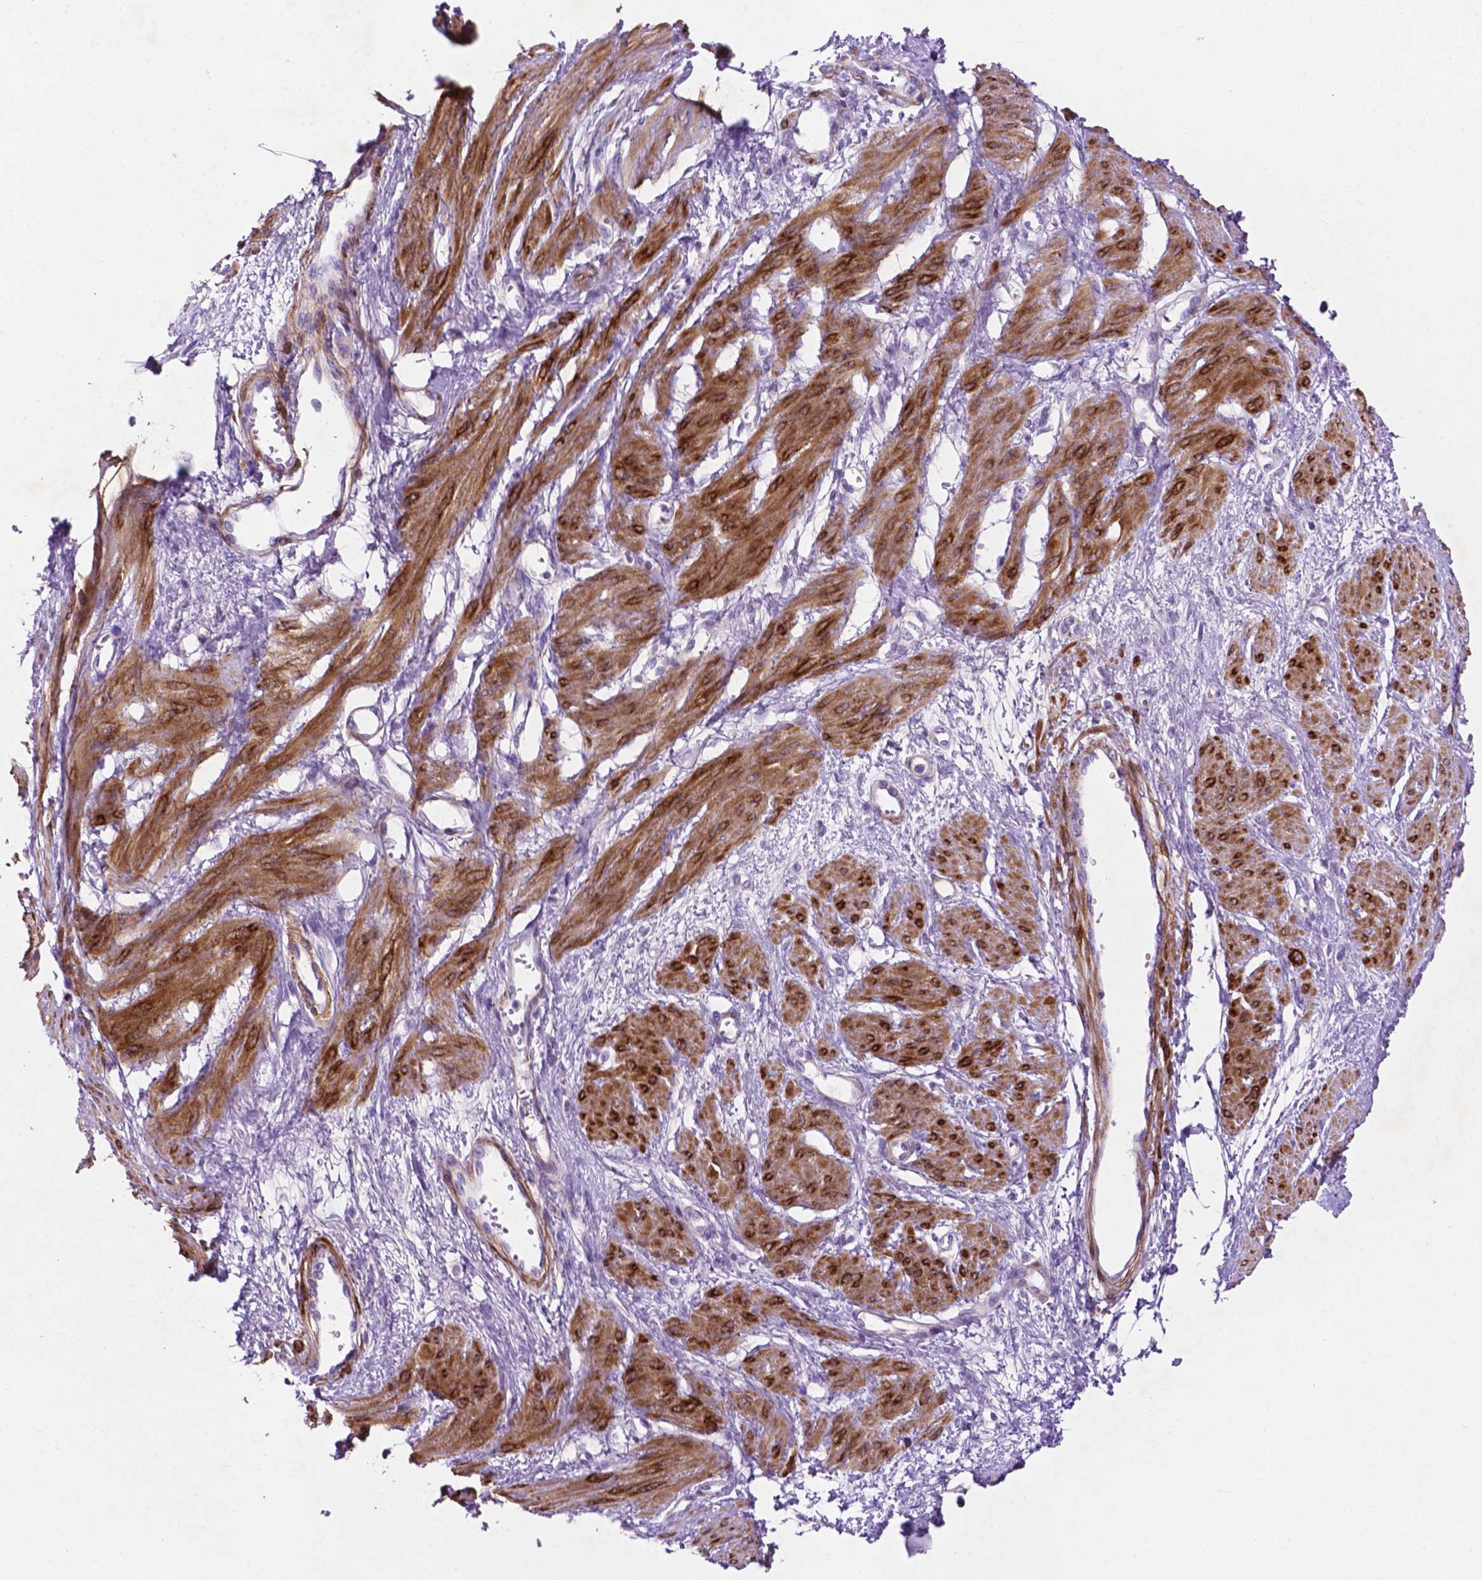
{"staining": {"intensity": "strong", "quantity": ">75%", "location": "cytoplasmic/membranous"}, "tissue": "smooth muscle", "cell_type": "Smooth muscle cells", "image_type": "normal", "snomed": [{"axis": "morphology", "description": "Normal tissue, NOS"}, {"axis": "topography", "description": "Smooth muscle"}, {"axis": "topography", "description": "Uterus"}], "caption": "A high-resolution histopathology image shows immunohistochemistry staining of benign smooth muscle, which reveals strong cytoplasmic/membranous positivity in about >75% of smooth muscle cells. (DAB (3,3'-diaminobenzidine) = brown stain, brightfield microscopy at high magnification).", "gene": "ASPG", "patient": {"sex": "female", "age": 39}}